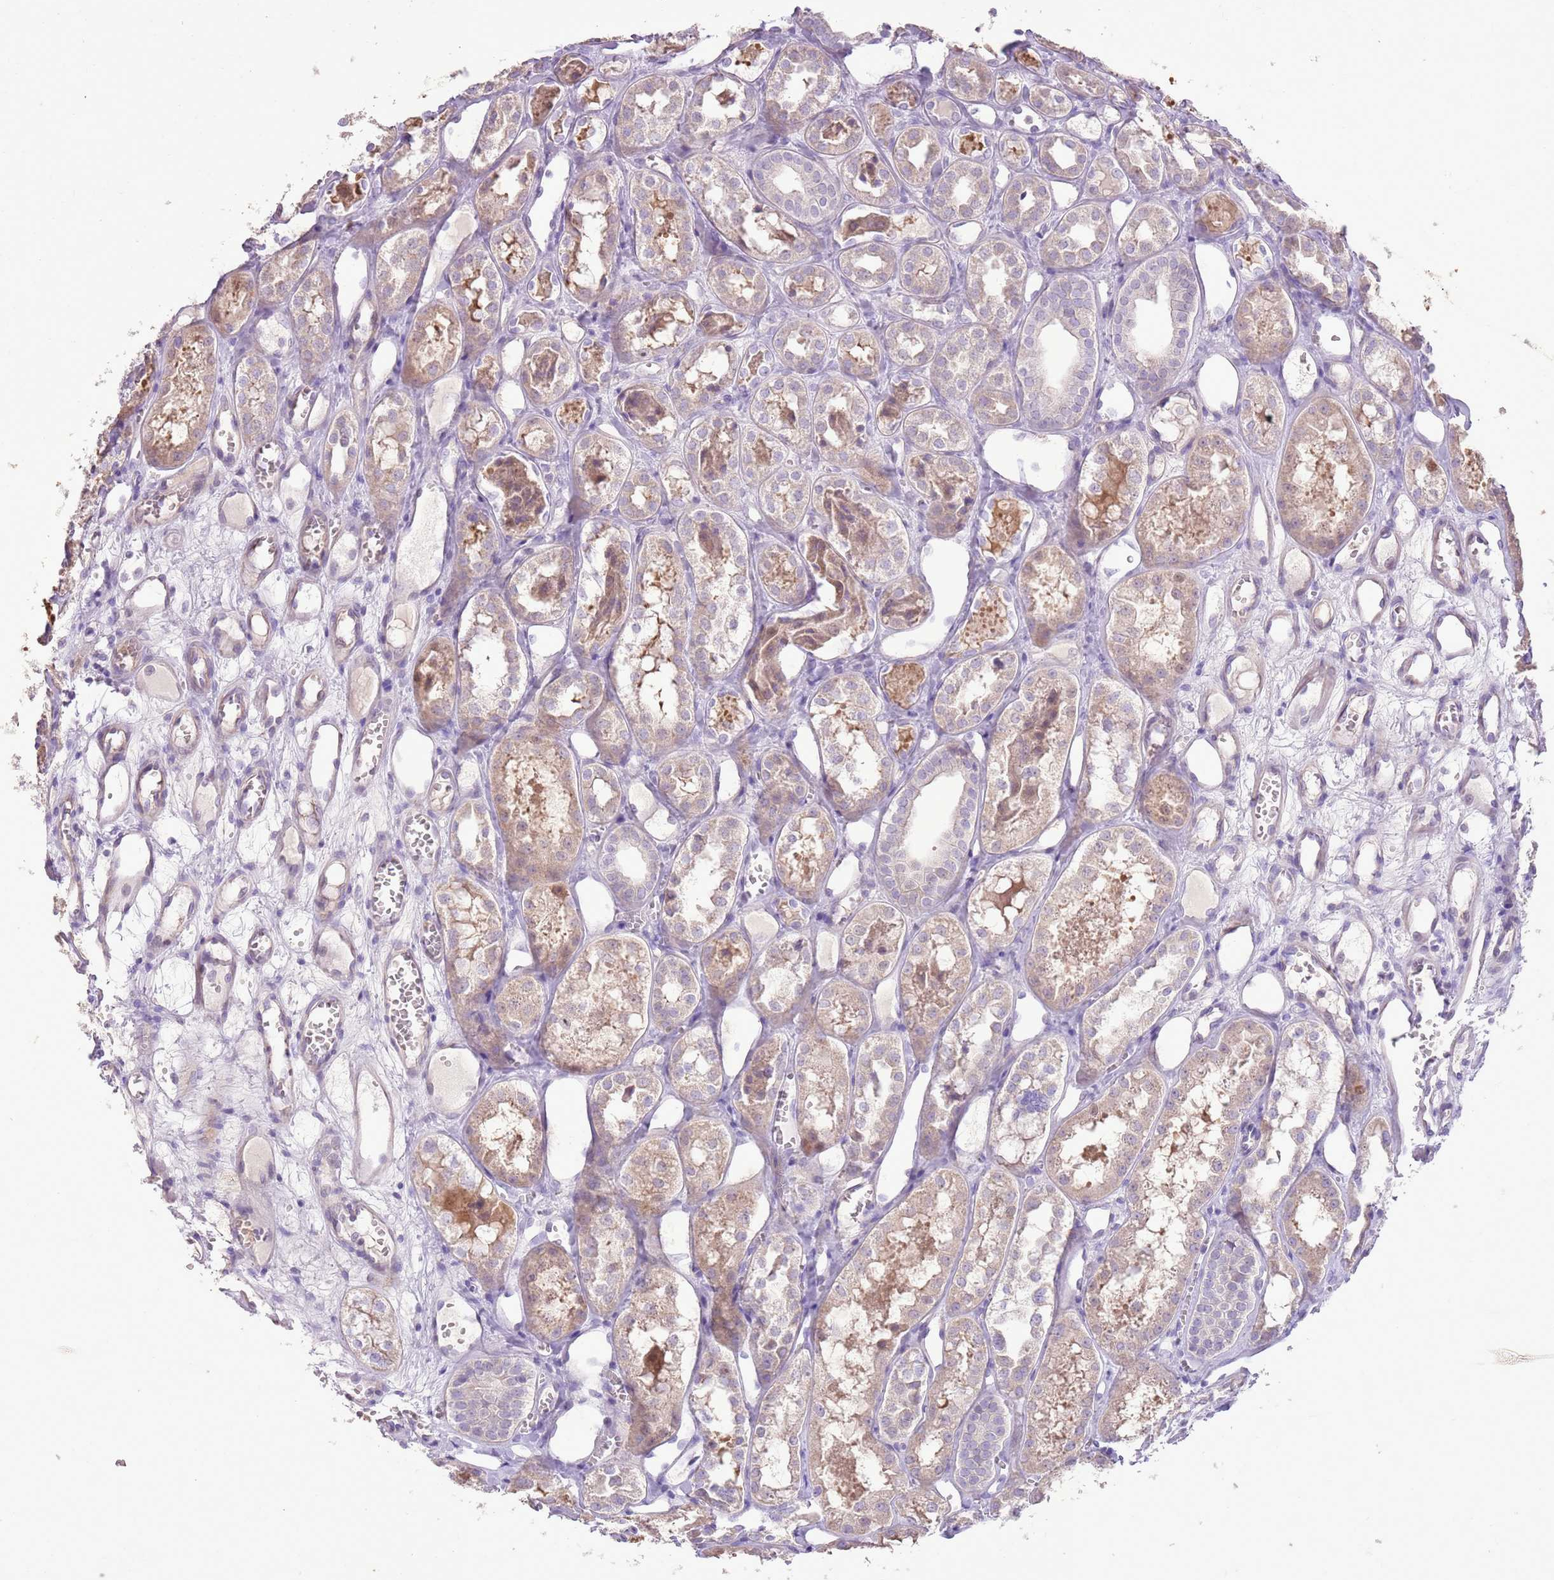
{"staining": {"intensity": "negative", "quantity": "none", "location": "none"}, "tissue": "kidney", "cell_type": "Cells in glomeruli", "image_type": "normal", "snomed": [{"axis": "morphology", "description": "Normal tissue, NOS"}, {"axis": "topography", "description": "Kidney"}], "caption": "Human kidney stained for a protein using immunohistochemistry (IHC) demonstrates no expression in cells in glomeruli.", "gene": "GMNN", "patient": {"sex": "male", "age": 16}}